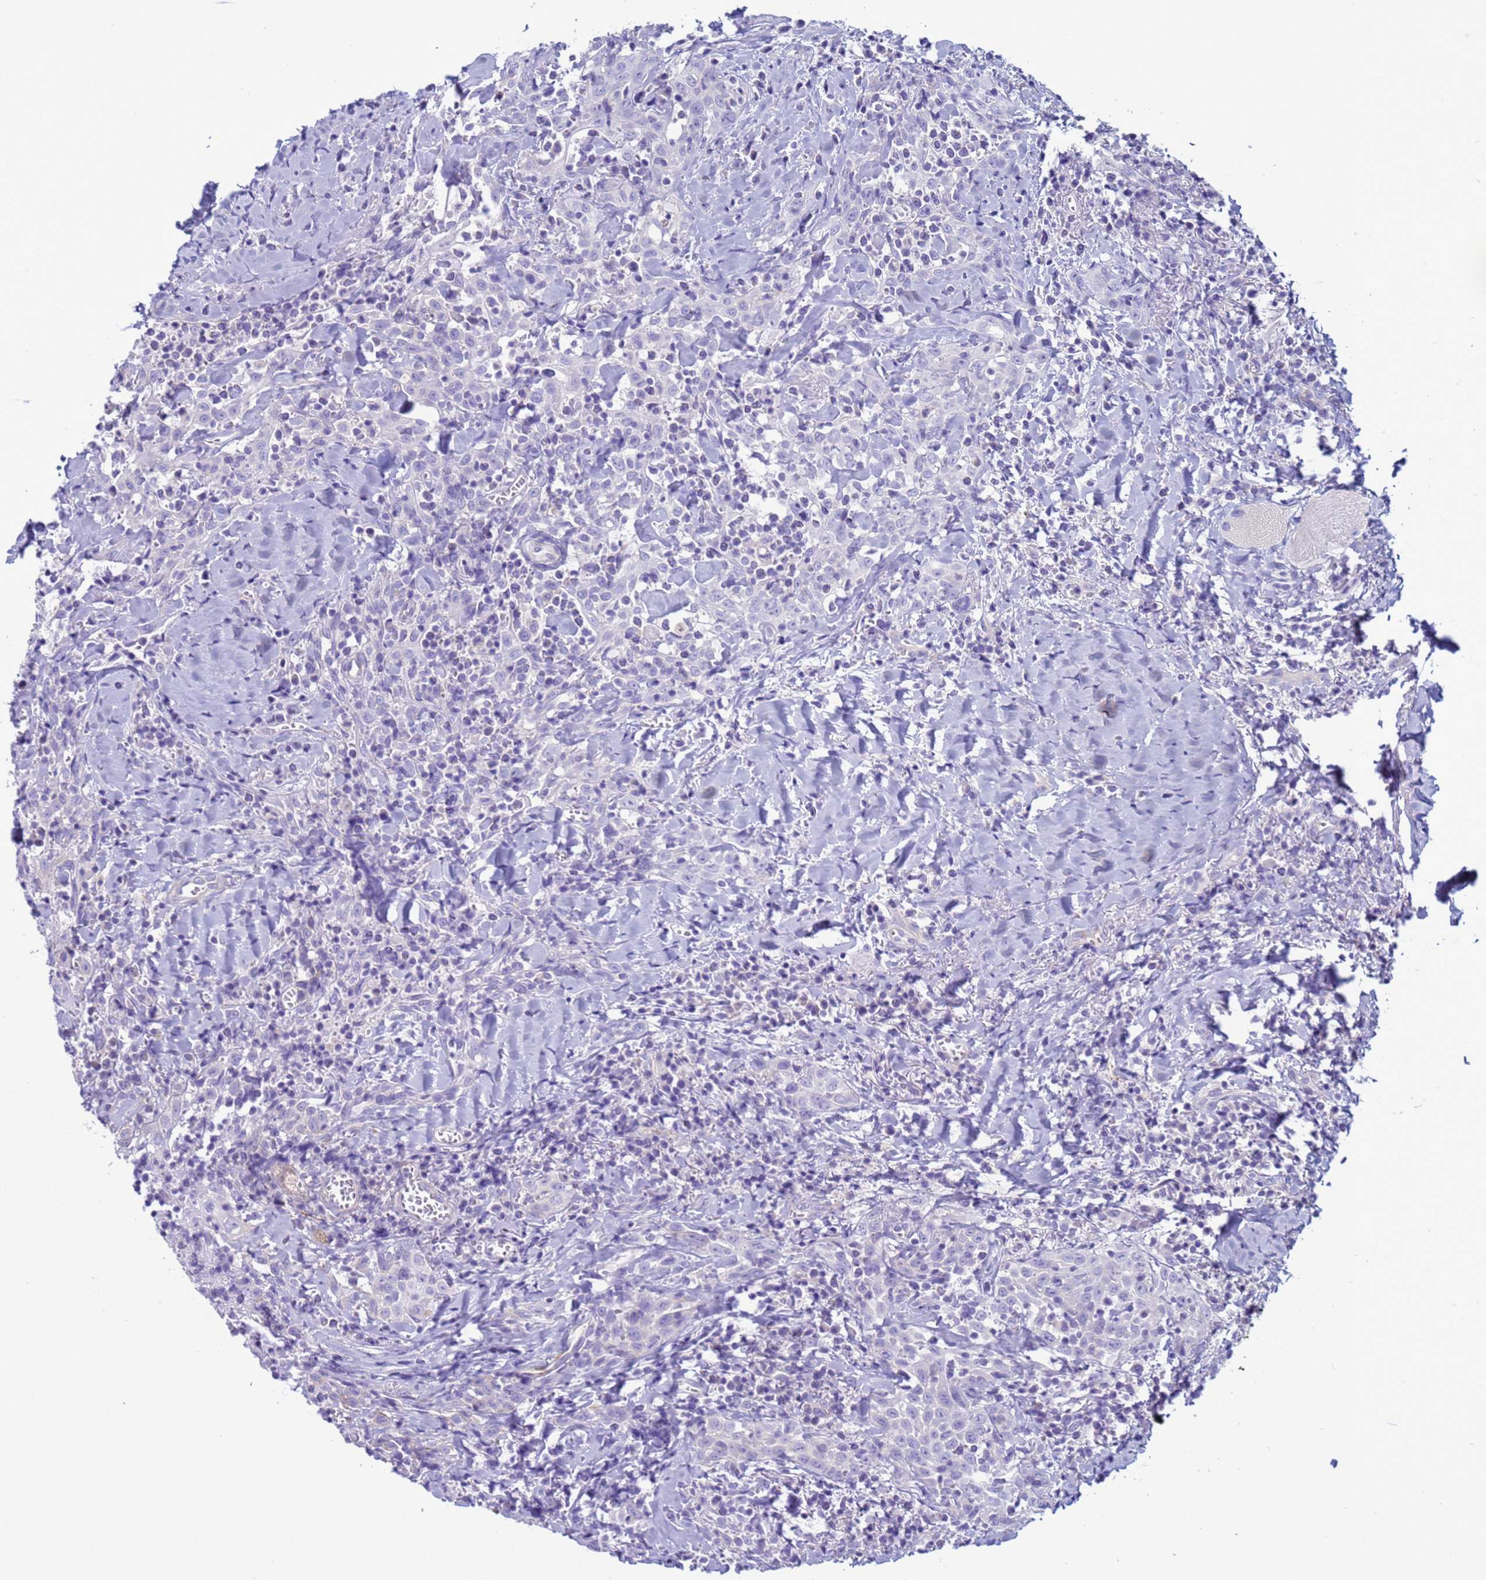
{"staining": {"intensity": "negative", "quantity": "none", "location": "none"}, "tissue": "head and neck cancer", "cell_type": "Tumor cells", "image_type": "cancer", "snomed": [{"axis": "morphology", "description": "Squamous cell carcinoma, NOS"}, {"axis": "topography", "description": "Head-Neck"}], "caption": "Immunohistochemistry (IHC) photomicrograph of neoplastic tissue: head and neck cancer (squamous cell carcinoma) stained with DAB shows no significant protein staining in tumor cells.", "gene": "CST4", "patient": {"sex": "female", "age": 70}}